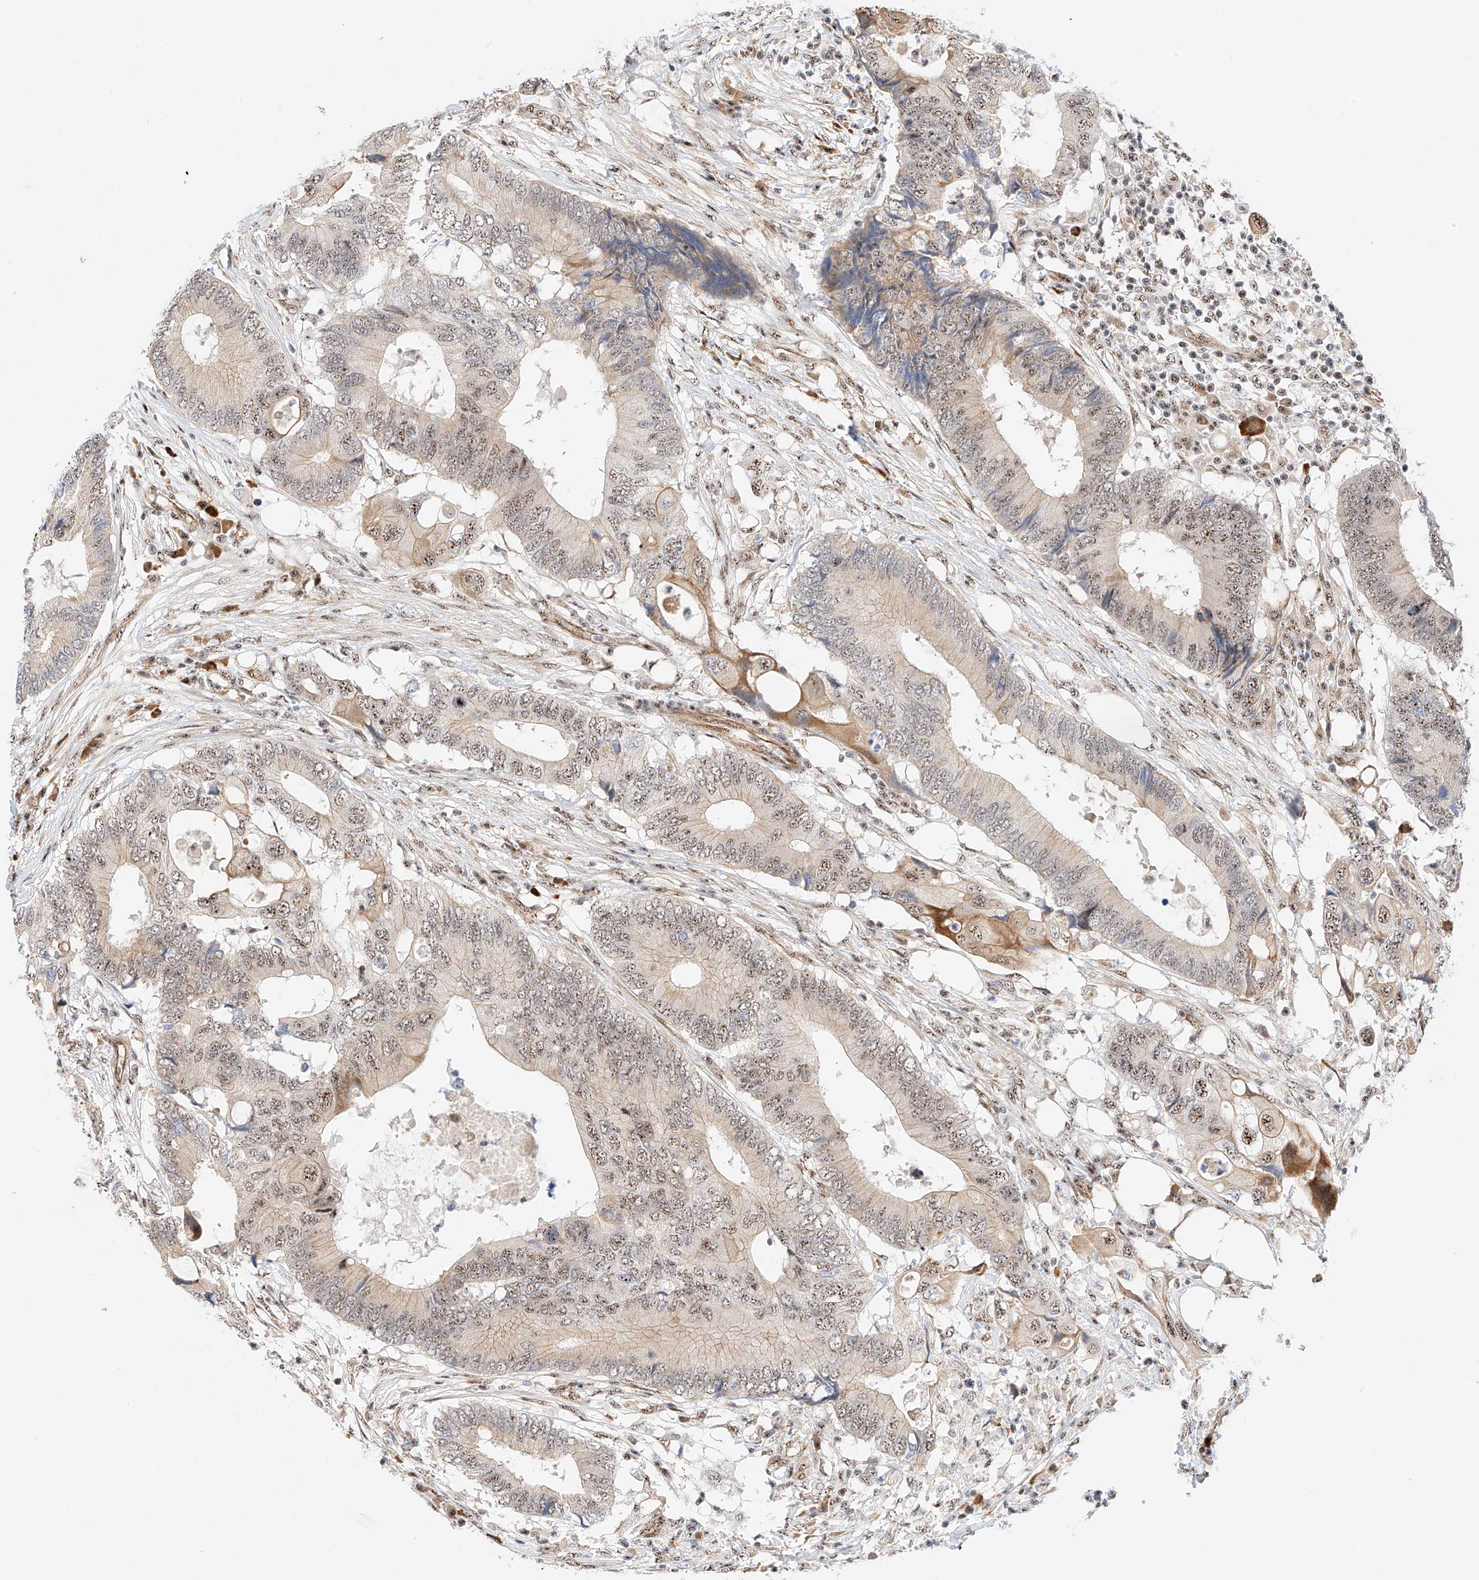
{"staining": {"intensity": "moderate", "quantity": ">75%", "location": "nuclear"}, "tissue": "colorectal cancer", "cell_type": "Tumor cells", "image_type": "cancer", "snomed": [{"axis": "morphology", "description": "Adenocarcinoma, NOS"}, {"axis": "topography", "description": "Colon"}], "caption": "Approximately >75% of tumor cells in colorectal cancer display moderate nuclear protein expression as visualized by brown immunohistochemical staining.", "gene": "ATXN7L2", "patient": {"sex": "male", "age": 71}}